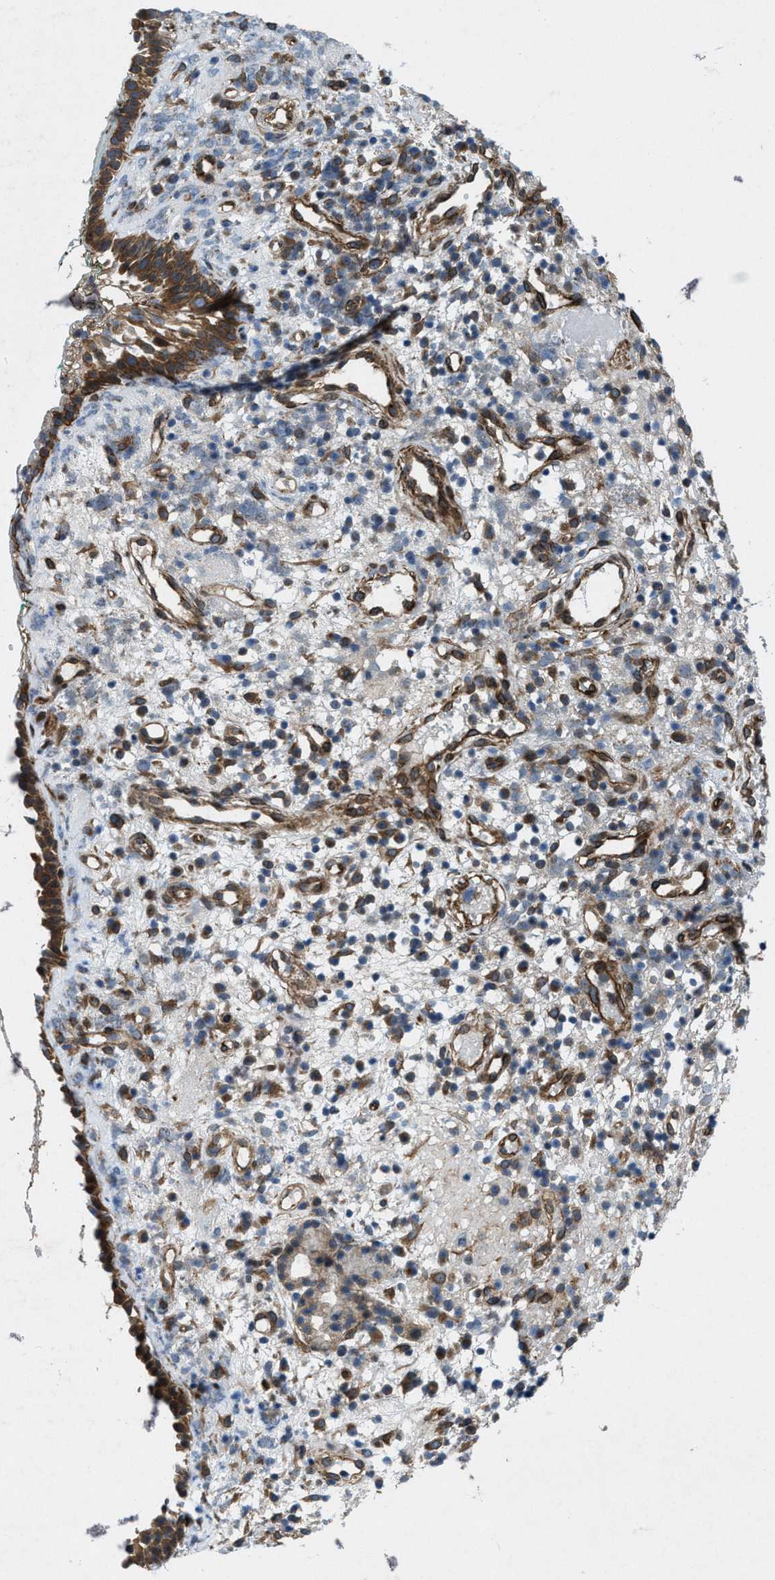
{"staining": {"intensity": "moderate", "quantity": ">75%", "location": "cytoplasmic/membranous"}, "tissue": "nasopharynx", "cell_type": "Respiratory epithelial cells", "image_type": "normal", "snomed": [{"axis": "morphology", "description": "Normal tissue, NOS"}, {"axis": "morphology", "description": "Basal cell carcinoma"}, {"axis": "topography", "description": "Cartilage tissue"}, {"axis": "topography", "description": "Nasopharynx"}, {"axis": "topography", "description": "Oral tissue"}], "caption": "Immunohistochemical staining of unremarkable human nasopharynx demonstrates moderate cytoplasmic/membranous protein staining in about >75% of respiratory epithelial cells. (DAB (3,3'-diaminobenzidine) IHC, brown staining for protein, blue staining for nuclei).", "gene": "URGCP", "patient": {"sex": "female", "age": 77}}